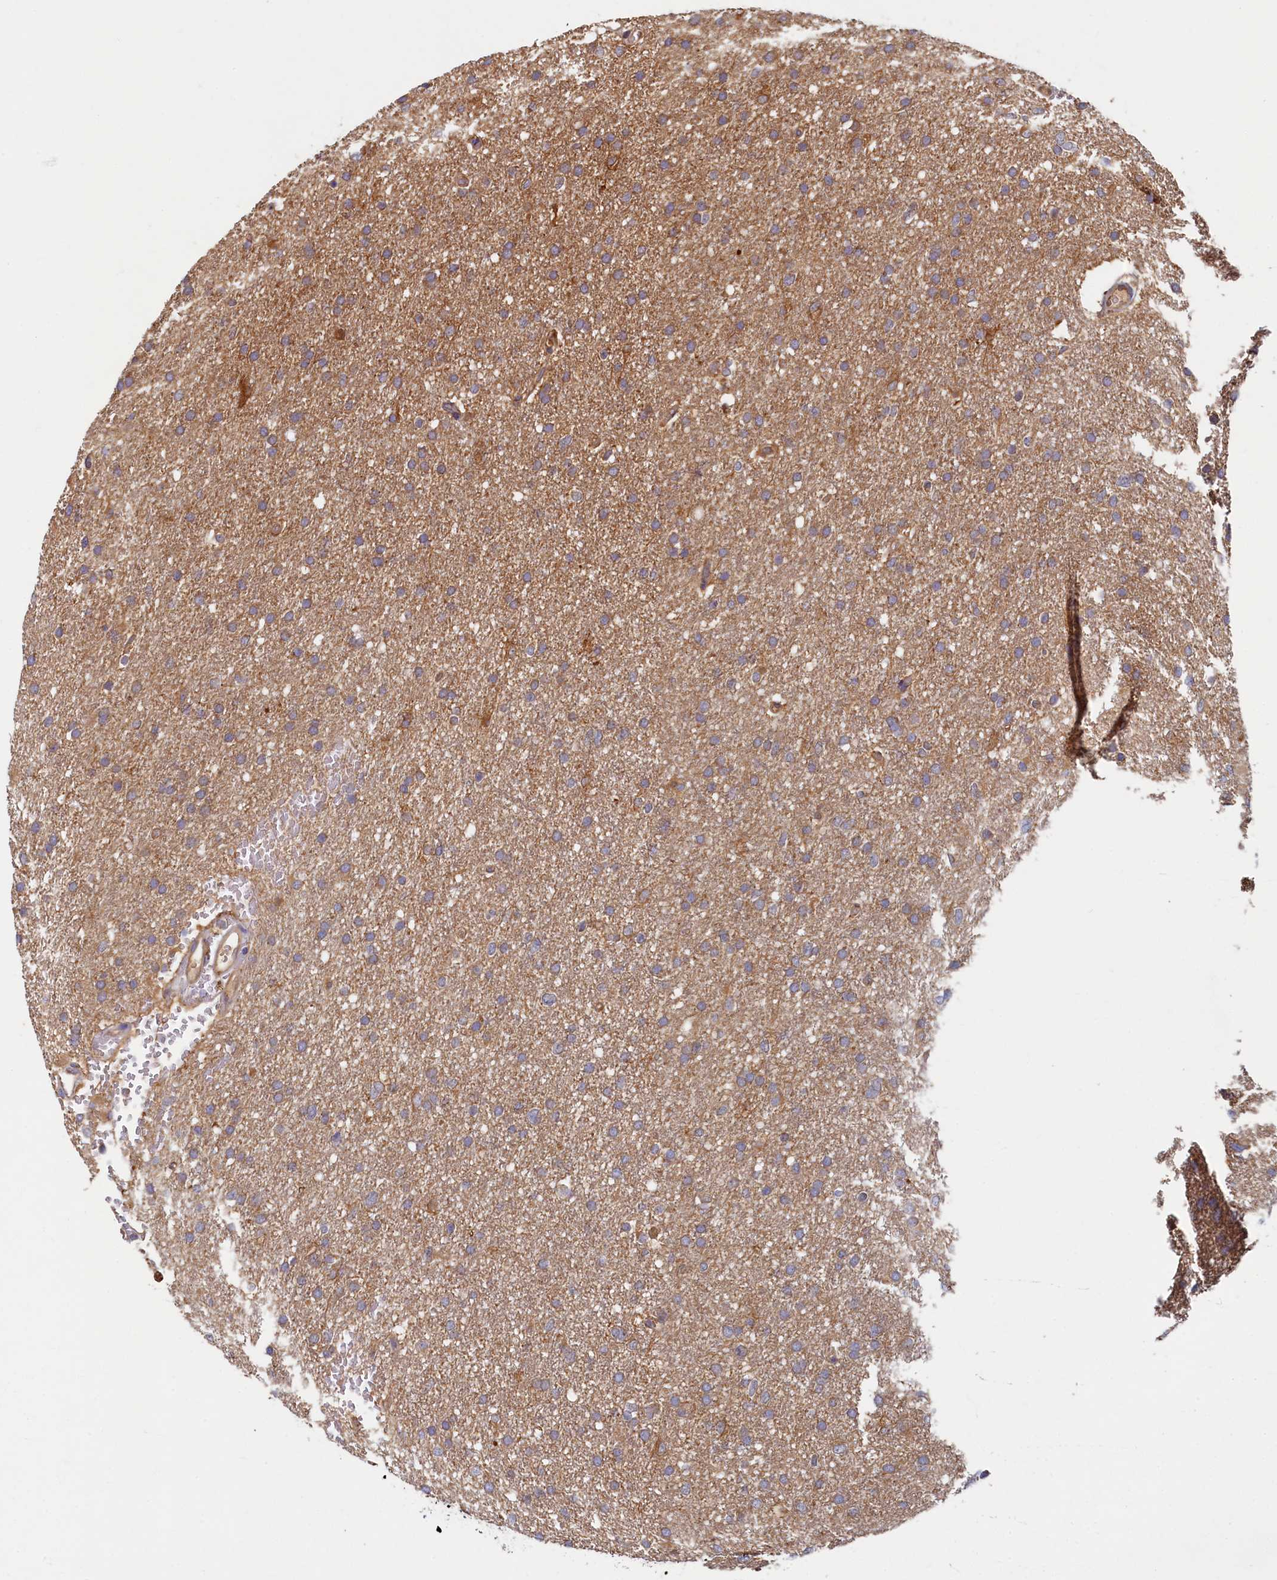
{"staining": {"intensity": "moderate", "quantity": ">75%", "location": "cytoplasmic/membranous"}, "tissue": "glioma", "cell_type": "Tumor cells", "image_type": "cancer", "snomed": [{"axis": "morphology", "description": "Glioma, malignant, High grade"}, {"axis": "topography", "description": "Cerebral cortex"}], "caption": "Immunohistochemistry (IHC) photomicrograph of glioma stained for a protein (brown), which reveals medium levels of moderate cytoplasmic/membranous expression in about >75% of tumor cells.", "gene": "TIMM8B", "patient": {"sex": "female", "age": 36}}